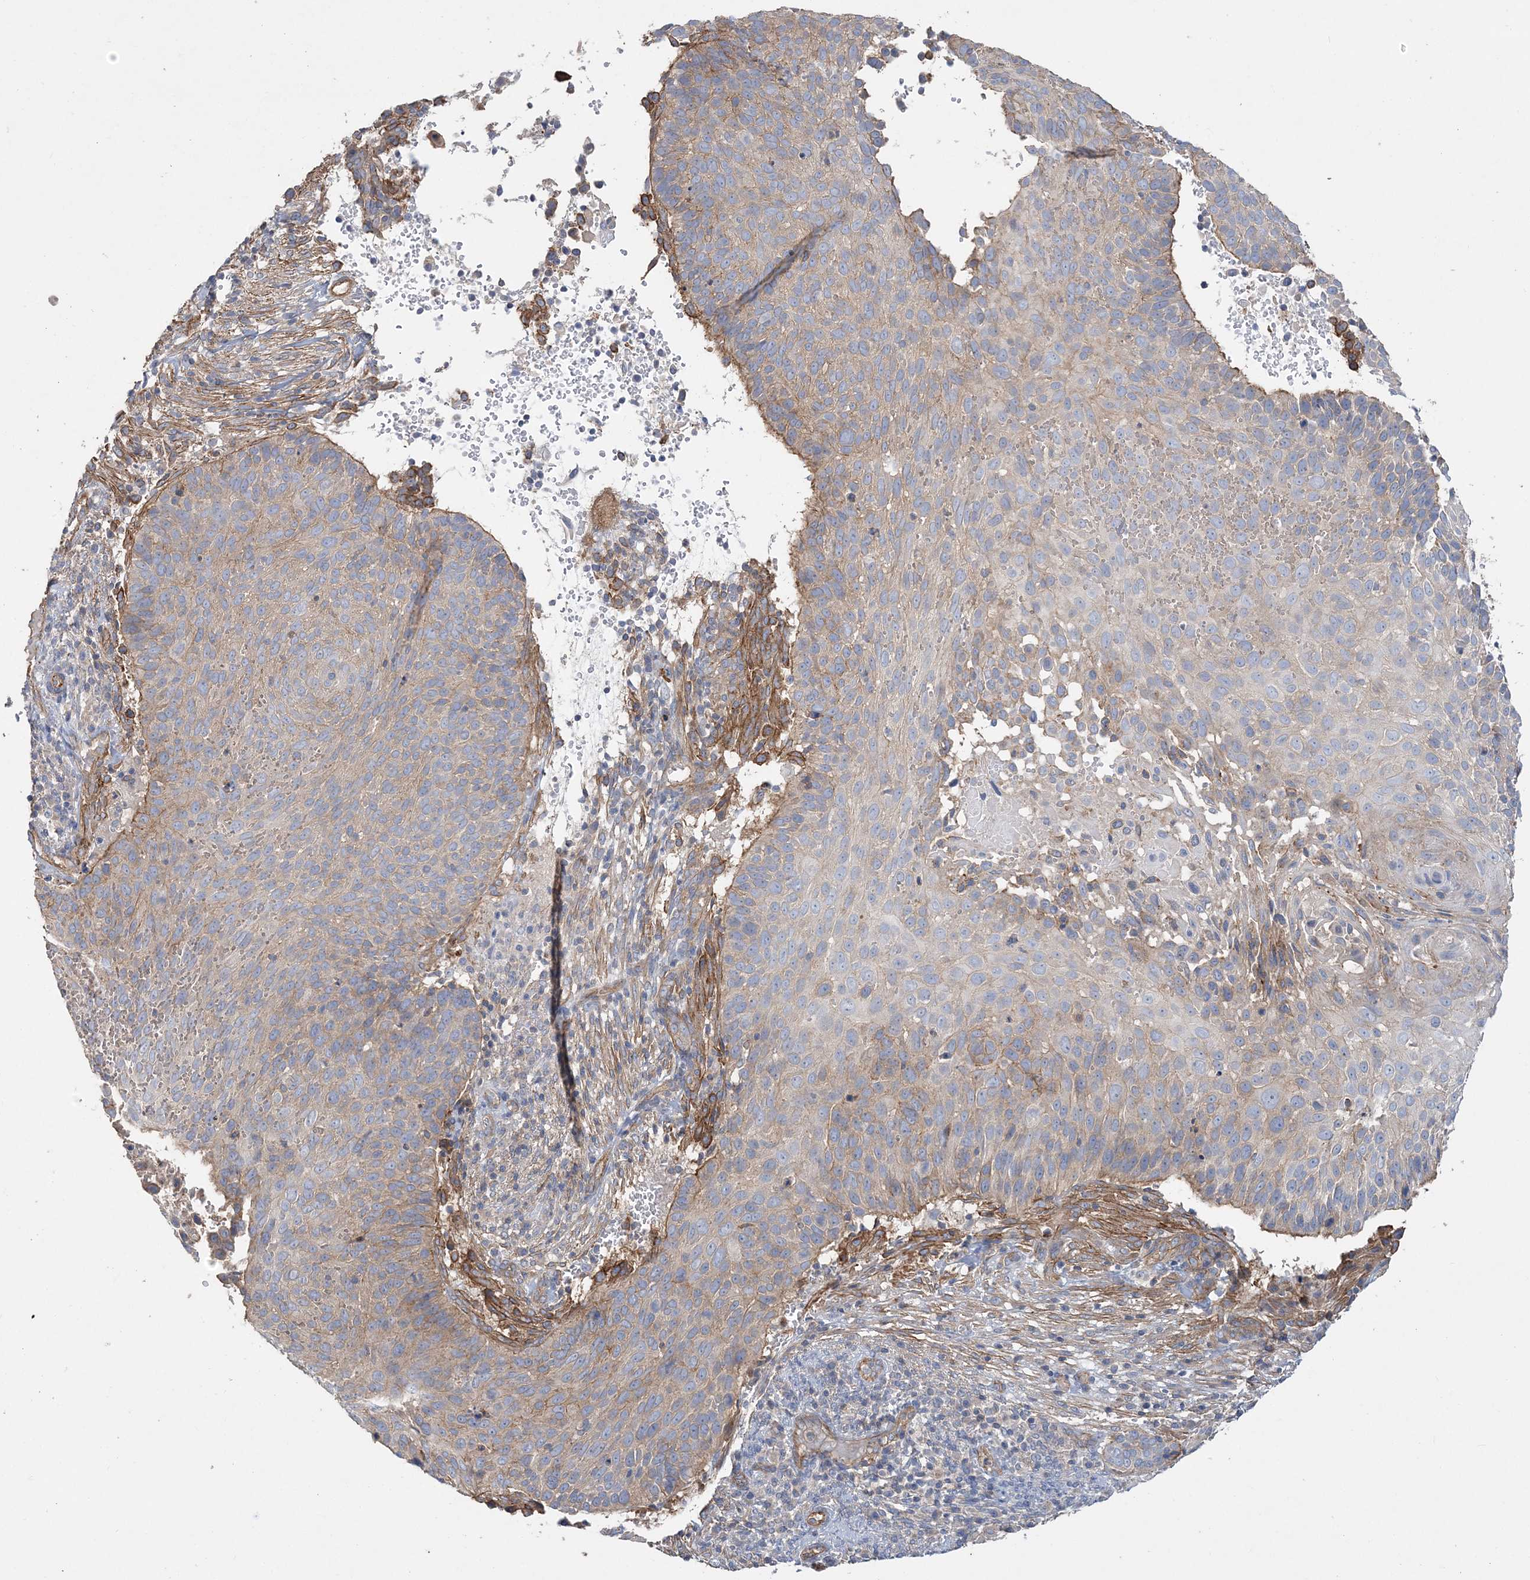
{"staining": {"intensity": "moderate", "quantity": "<25%", "location": "cytoplasmic/membranous"}, "tissue": "cervical cancer", "cell_type": "Tumor cells", "image_type": "cancer", "snomed": [{"axis": "morphology", "description": "Squamous cell carcinoma, NOS"}, {"axis": "topography", "description": "Cervix"}], "caption": "Cervical cancer (squamous cell carcinoma) was stained to show a protein in brown. There is low levels of moderate cytoplasmic/membranous staining in about <25% of tumor cells.", "gene": "PIGC", "patient": {"sex": "female", "age": 74}}